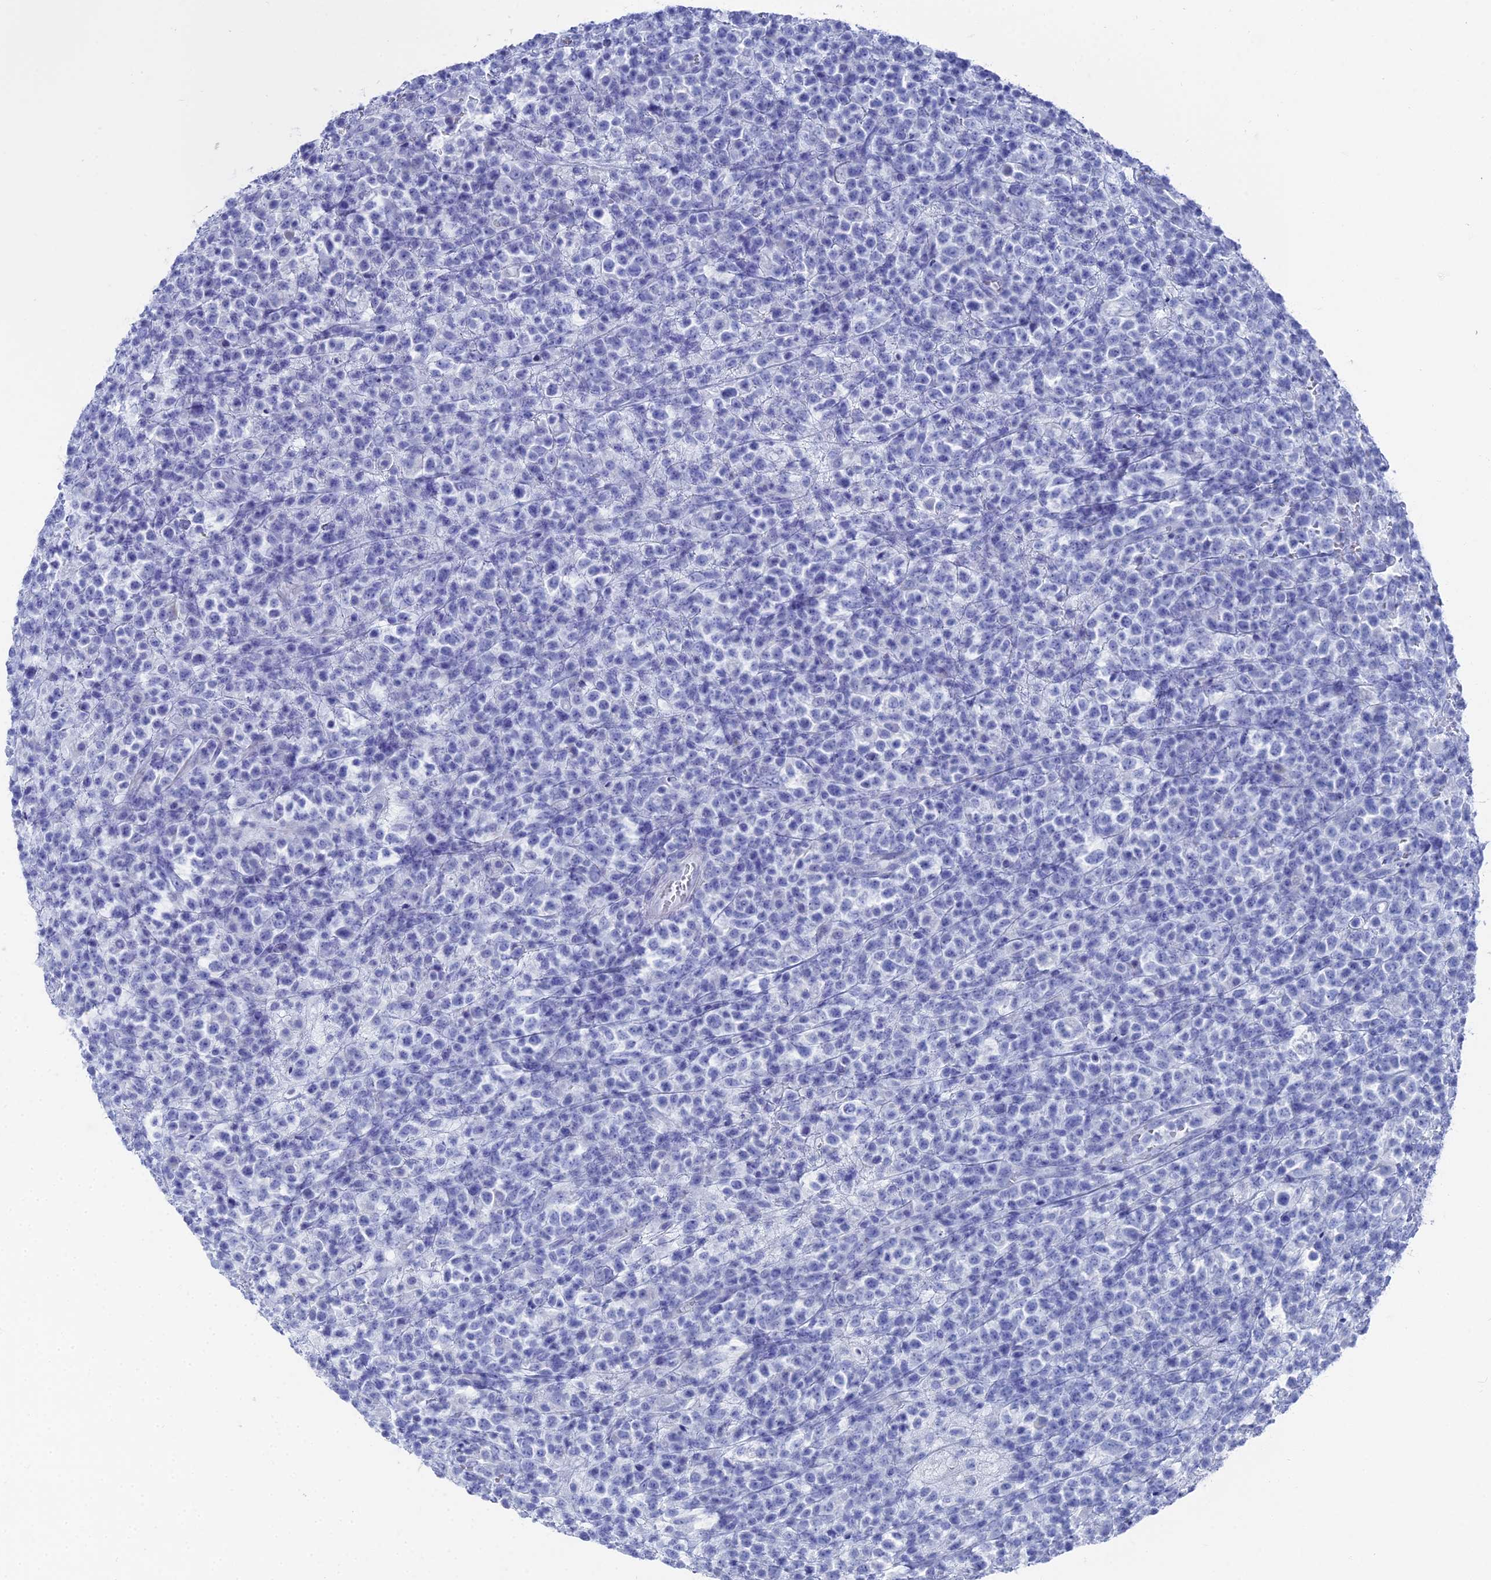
{"staining": {"intensity": "negative", "quantity": "none", "location": "none"}, "tissue": "lymphoma", "cell_type": "Tumor cells", "image_type": "cancer", "snomed": [{"axis": "morphology", "description": "Malignant lymphoma, non-Hodgkin's type, High grade"}, {"axis": "topography", "description": "Colon"}], "caption": "Immunohistochemical staining of high-grade malignant lymphoma, non-Hodgkin's type displays no significant positivity in tumor cells.", "gene": "ENPP3", "patient": {"sex": "female", "age": 53}}